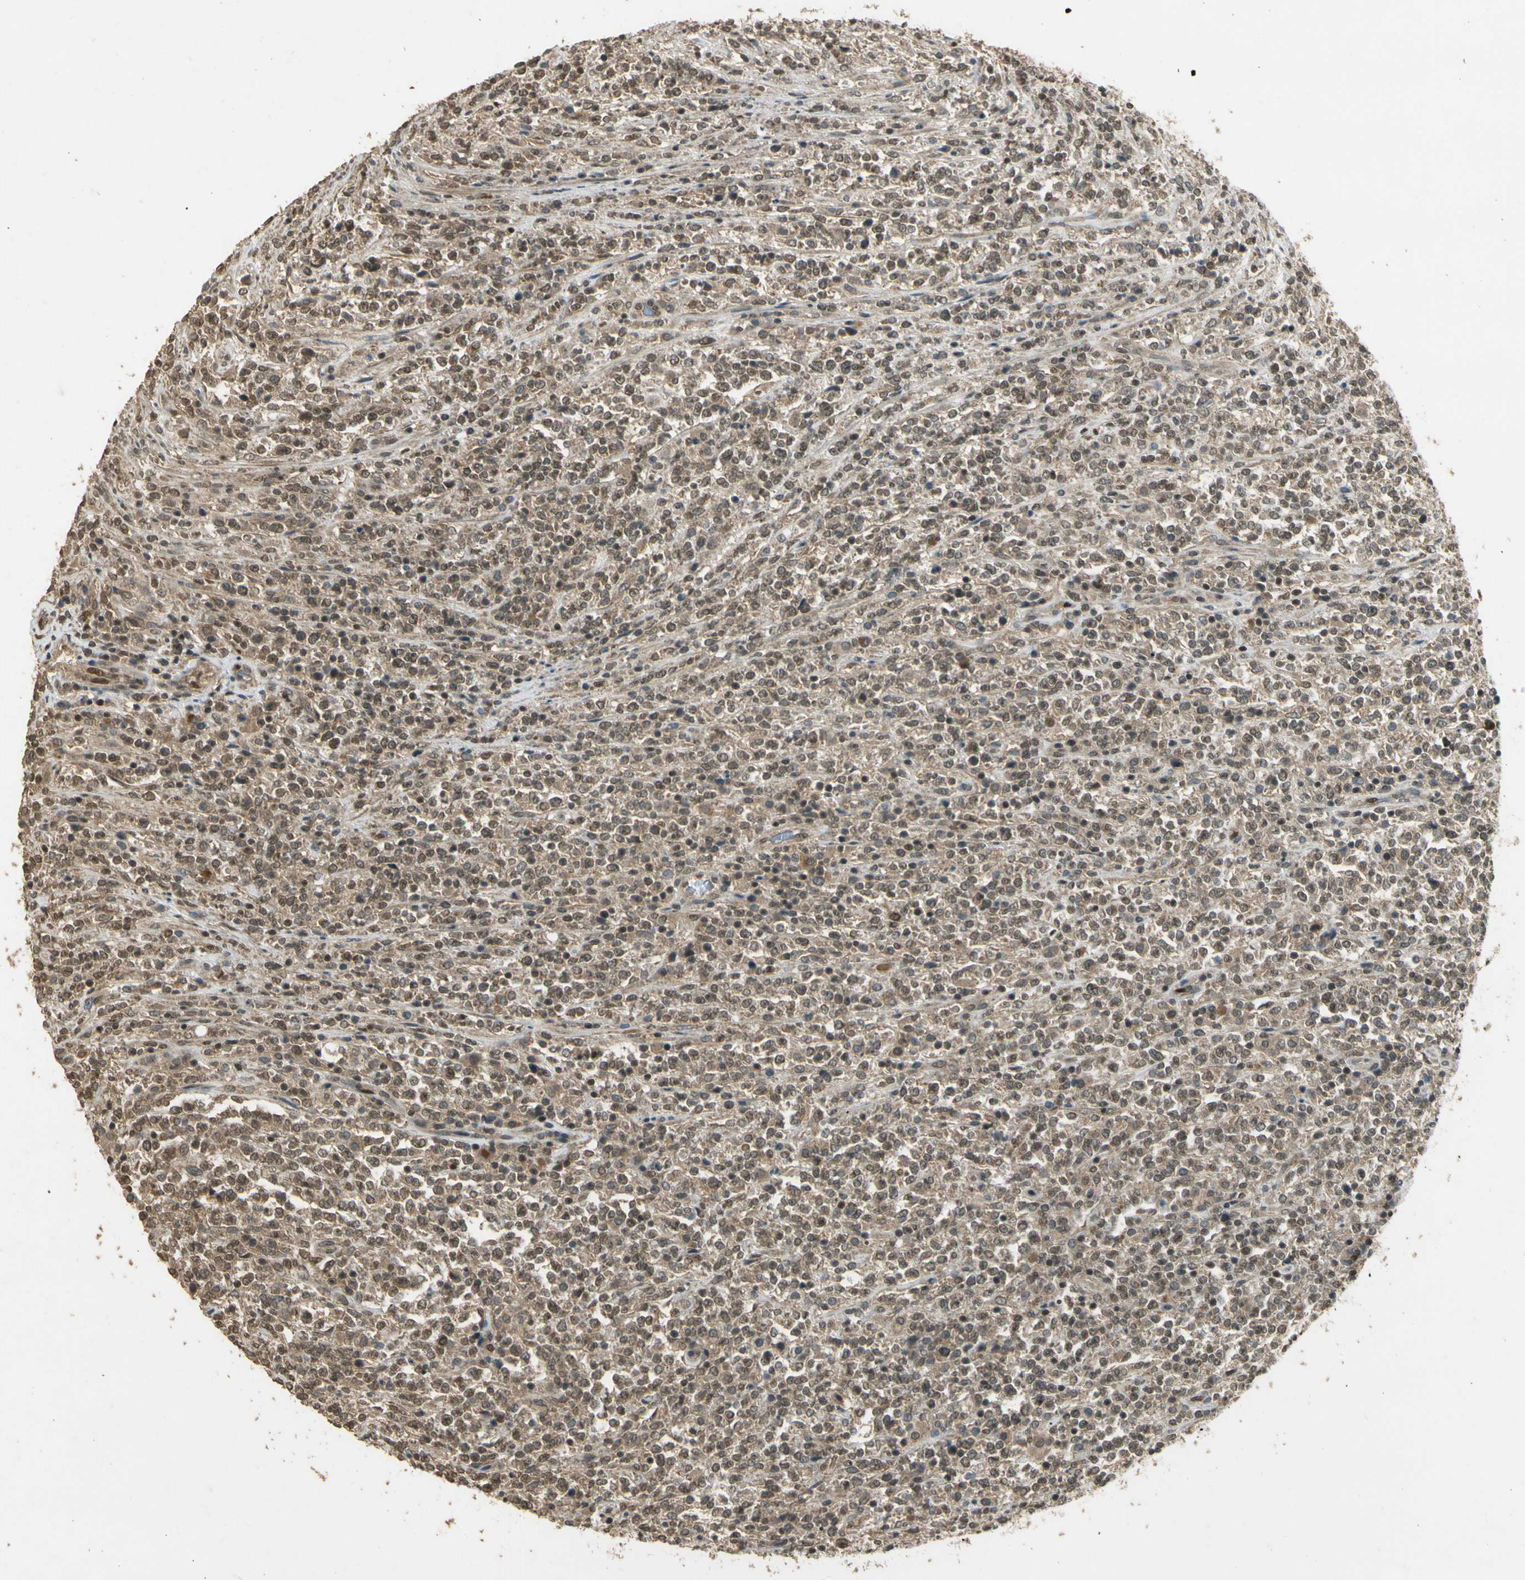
{"staining": {"intensity": "weak", "quantity": ">75%", "location": "cytoplasmic/membranous,nuclear"}, "tissue": "lymphoma", "cell_type": "Tumor cells", "image_type": "cancer", "snomed": [{"axis": "morphology", "description": "Malignant lymphoma, non-Hodgkin's type, High grade"}, {"axis": "topography", "description": "Soft tissue"}], "caption": "Immunohistochemical staining of human high-grade malignant lymphoma, non-Hodgkin's type displays weak cytoplasmic/membranous and nuclear protein expression in about >75% of tumor cells.", "gene": "GMEB2", "patient": {"sex": "male", "age": 18}}